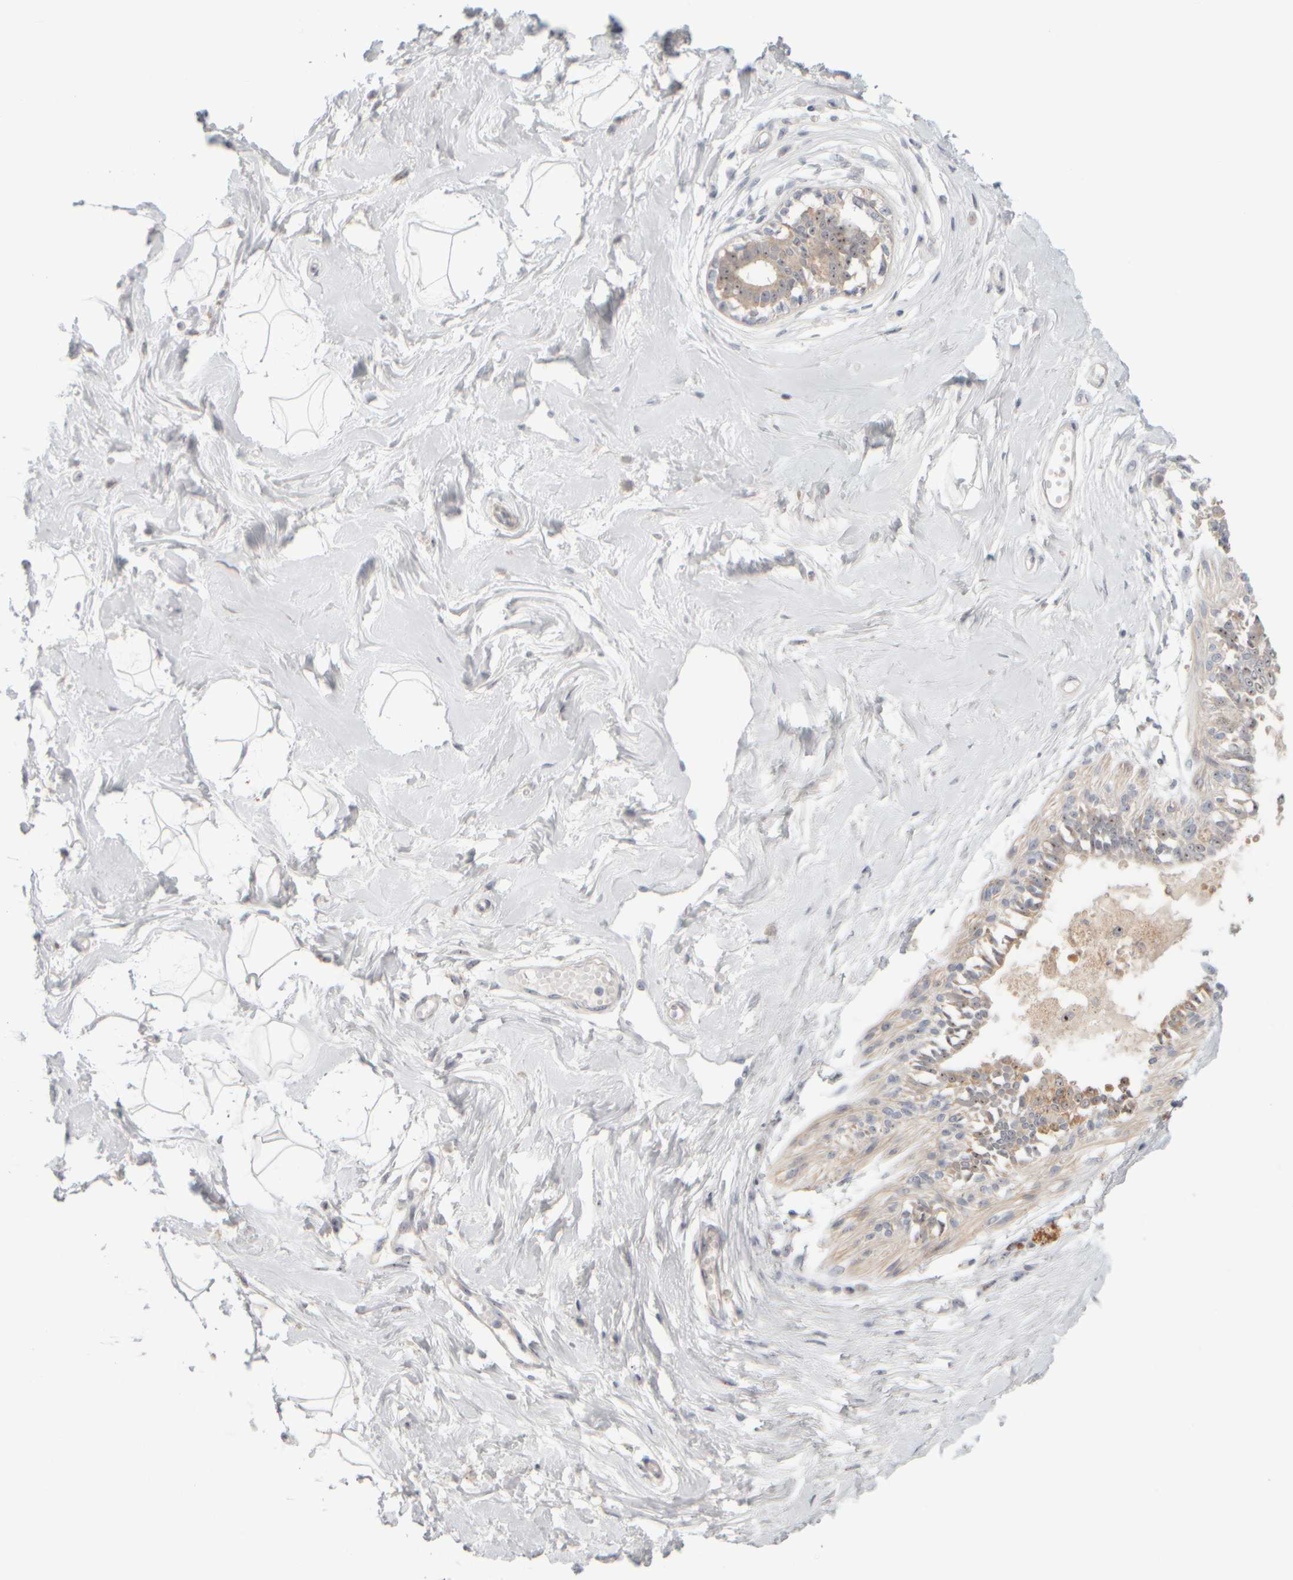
{"staining": {"intensity": "negative", "quantity": "none", "location": "none"}, "tissue": "breast", "cell_type": "Adipocytes", "image_type": "normal", "snomed": [{"axis": "morphology", "description": "Normal tissue, NOS"}, {"axis": "topography", "description": "Breast"}], "caption": "Micrograph shows no protein expression in adipocytes of normal breast.", "gene": "DCXR", "patient": {"sex": "female", "age": 45}}